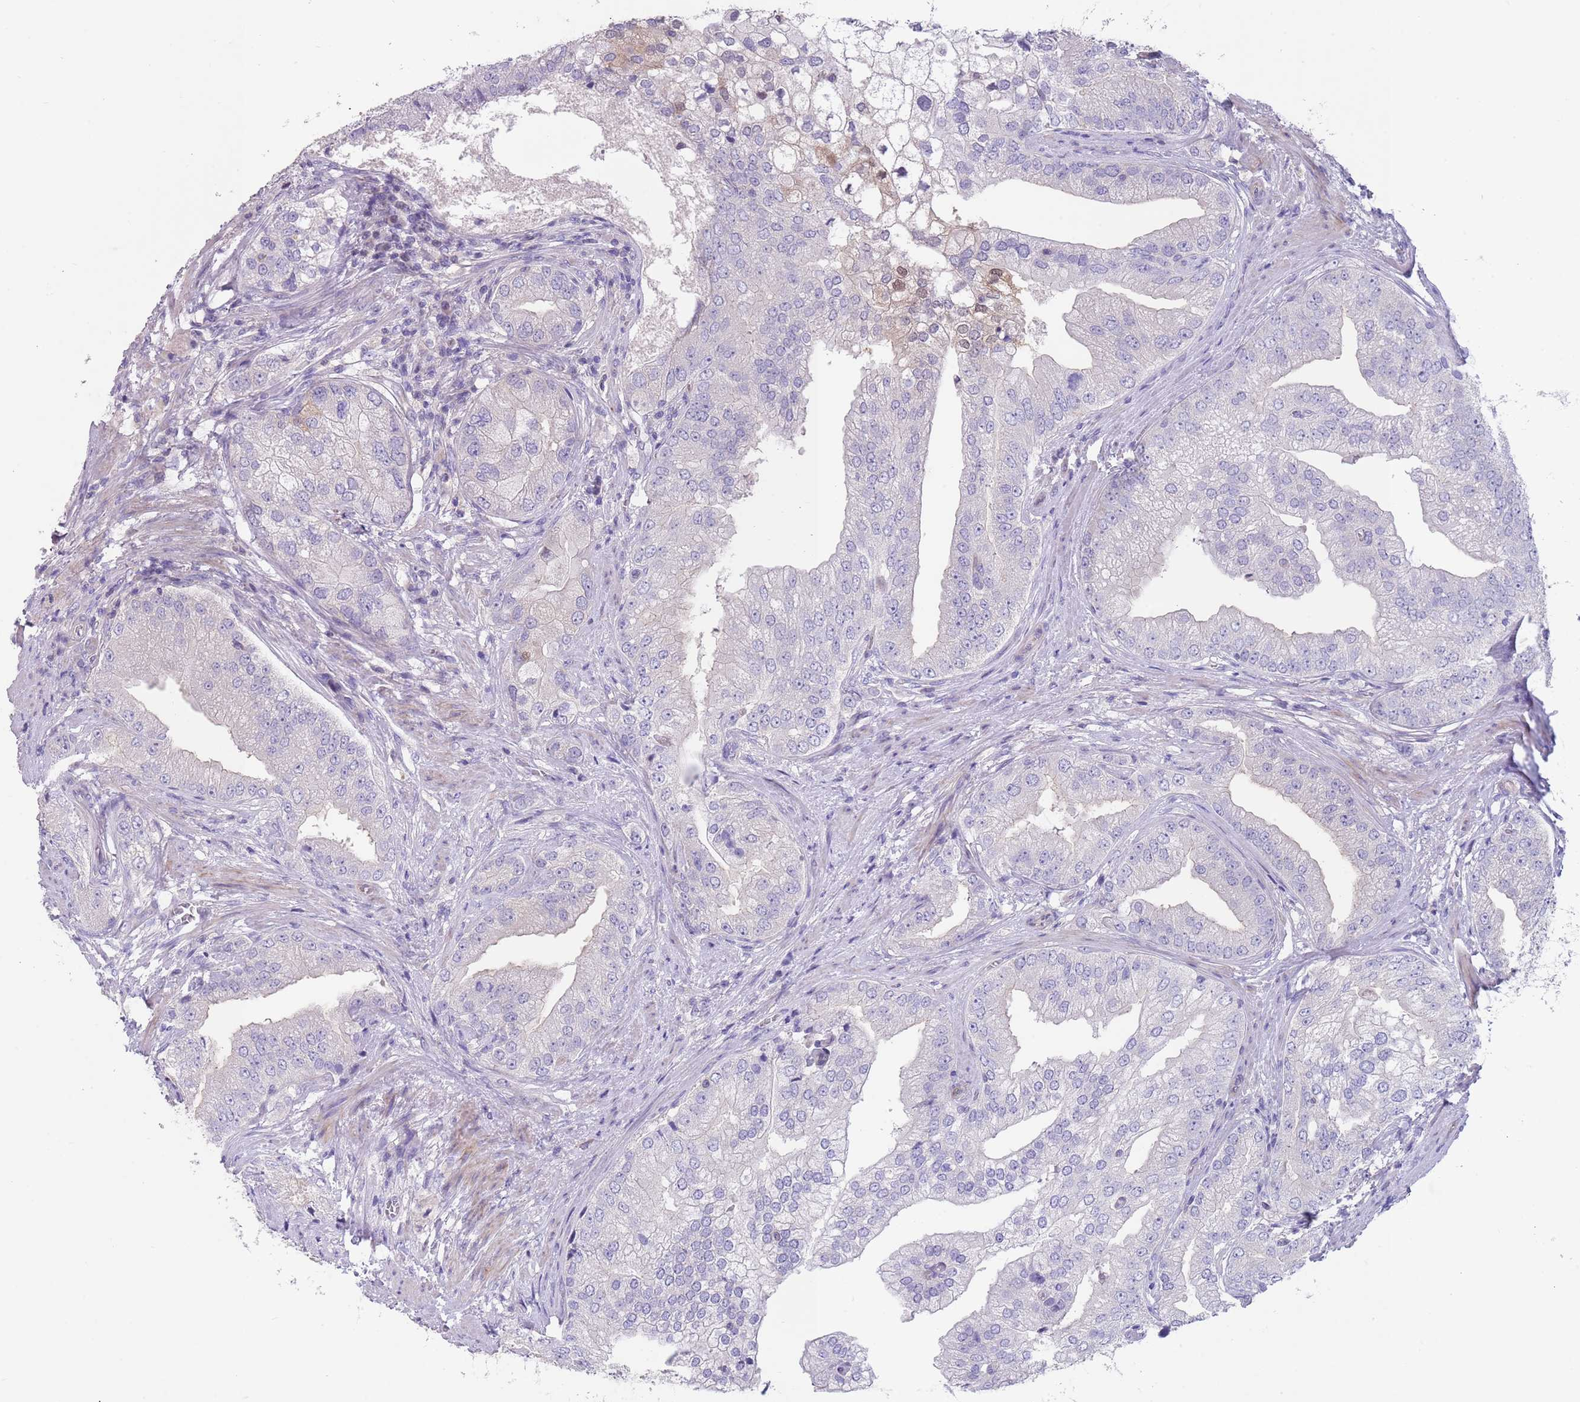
{"staining": {"intensity": "negative", "quantity": "none", "location": "none"}, "tissue": "prostate cancer", "cell_type": "Tumor cells", "image_type": "cancer", "snomed": [{"axis": "morphology", "description": "Adenocarcinoma, High grade"}, {"axis": "topography", "description": "Prostate"}], "caption": "An IHC photomicrograph of high-grade adenocarcinoma (prostate) is shown. There is no staining in tumor cells of high-grade adenocarcinoma (prostate). (DAB immunohistochemistry (IHC) visualized using brightfield microscopy, high magnification).", "gene": "ZNF14", "patient": {"sex": "male", "age": 70}}